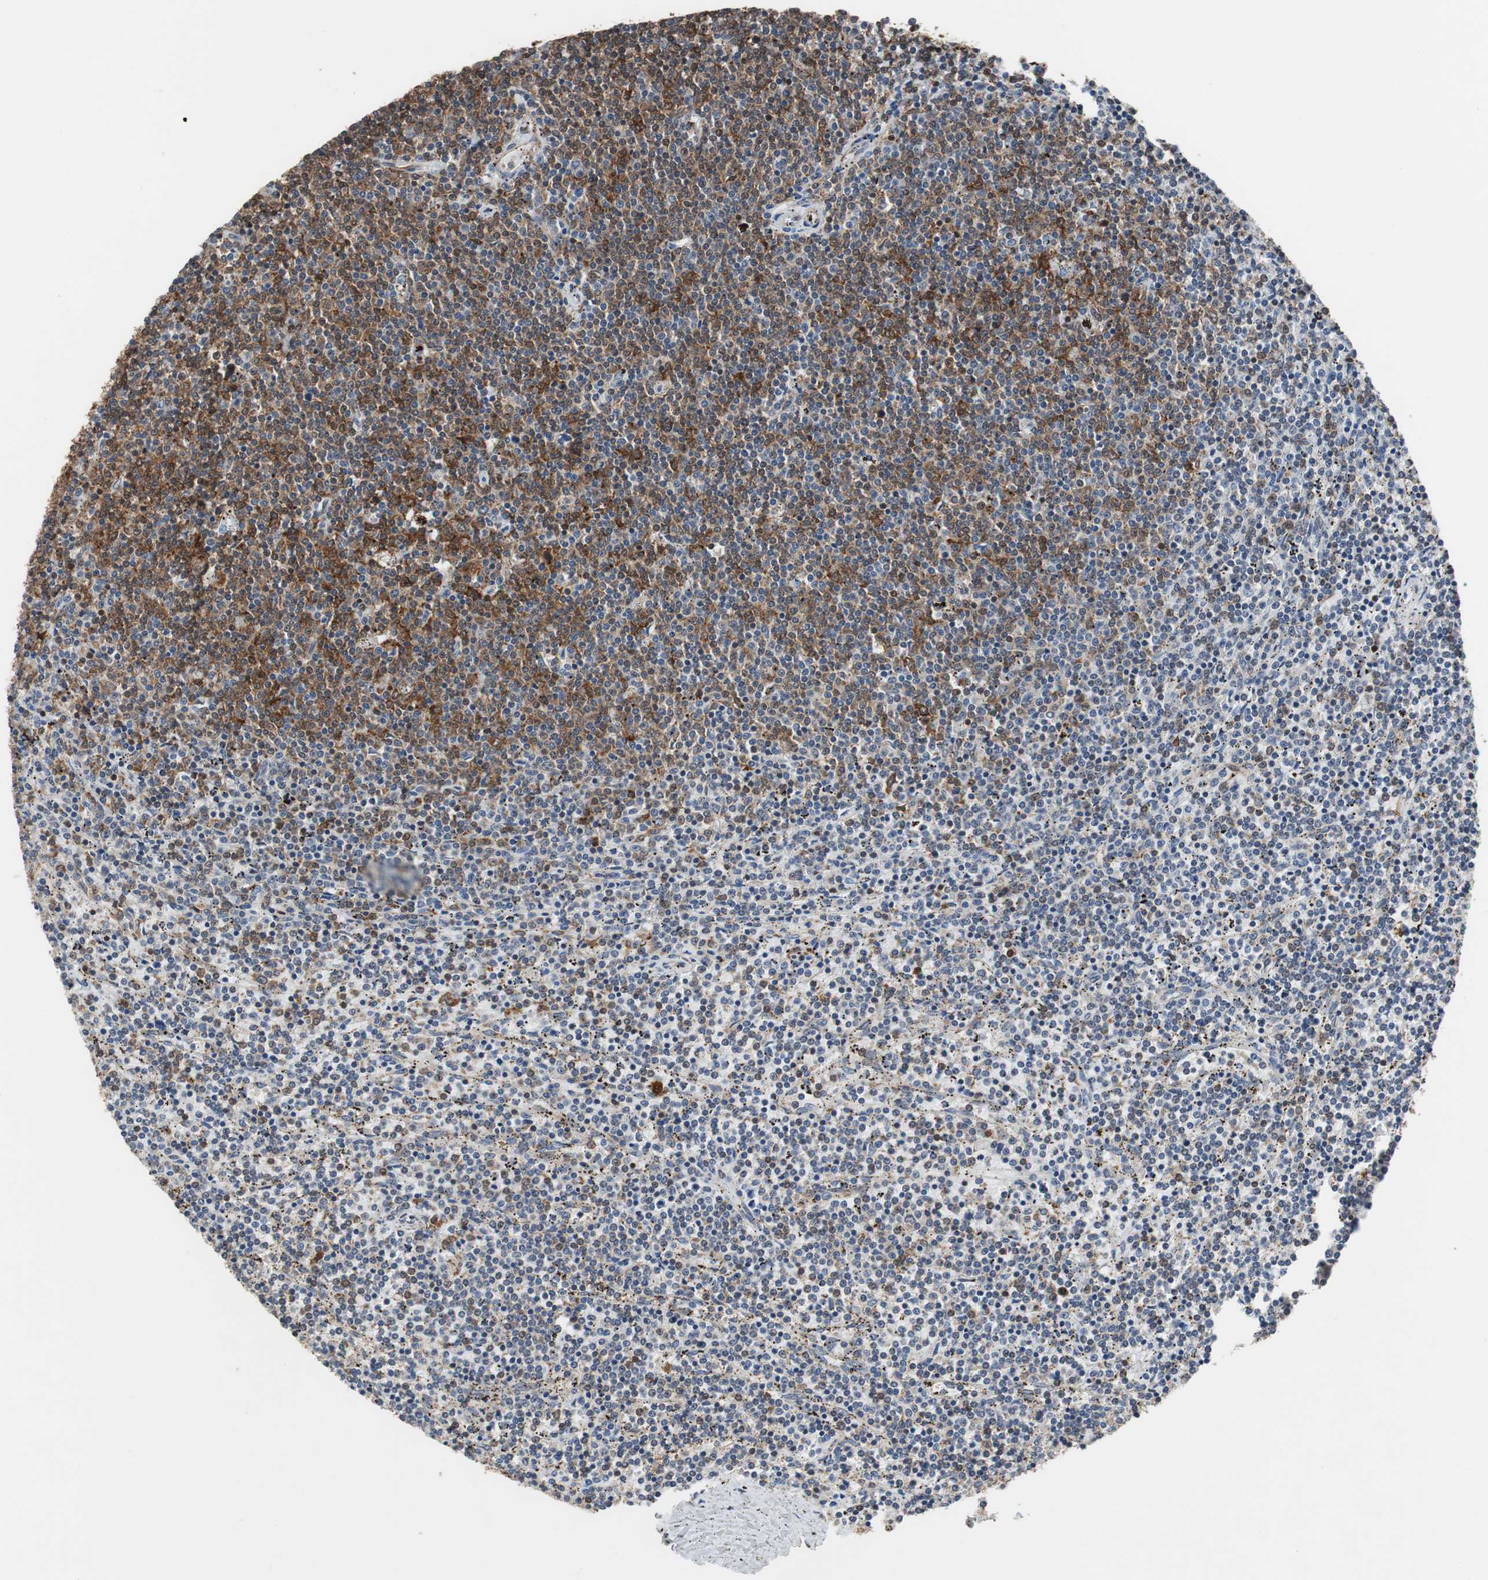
{"staining": {"intensity": "strong", "quantity": "<25%", "location": "cytoplasmic/membranous,nuclear"}, "tissue": "lymphoma", "cell_type": "Tumor cells", "image_type": "cancer", "snomed": [{"axis": "morphology", "description": "Malignant lymphoma, non-Hodgkin's type, Low grade"}, {"axis": "topography", "description": "Spleen"}], "caption": "Immunohistochemistry (IHC) (DAB (3,3'-diaminobenzidine)) staining of lymphoma displays strong cytoplasmic/membranous and nuclear protein positivity in about <25% of tumor cells.", "gene": "USP10", "patient": {"sex": "female", "age": 50}}